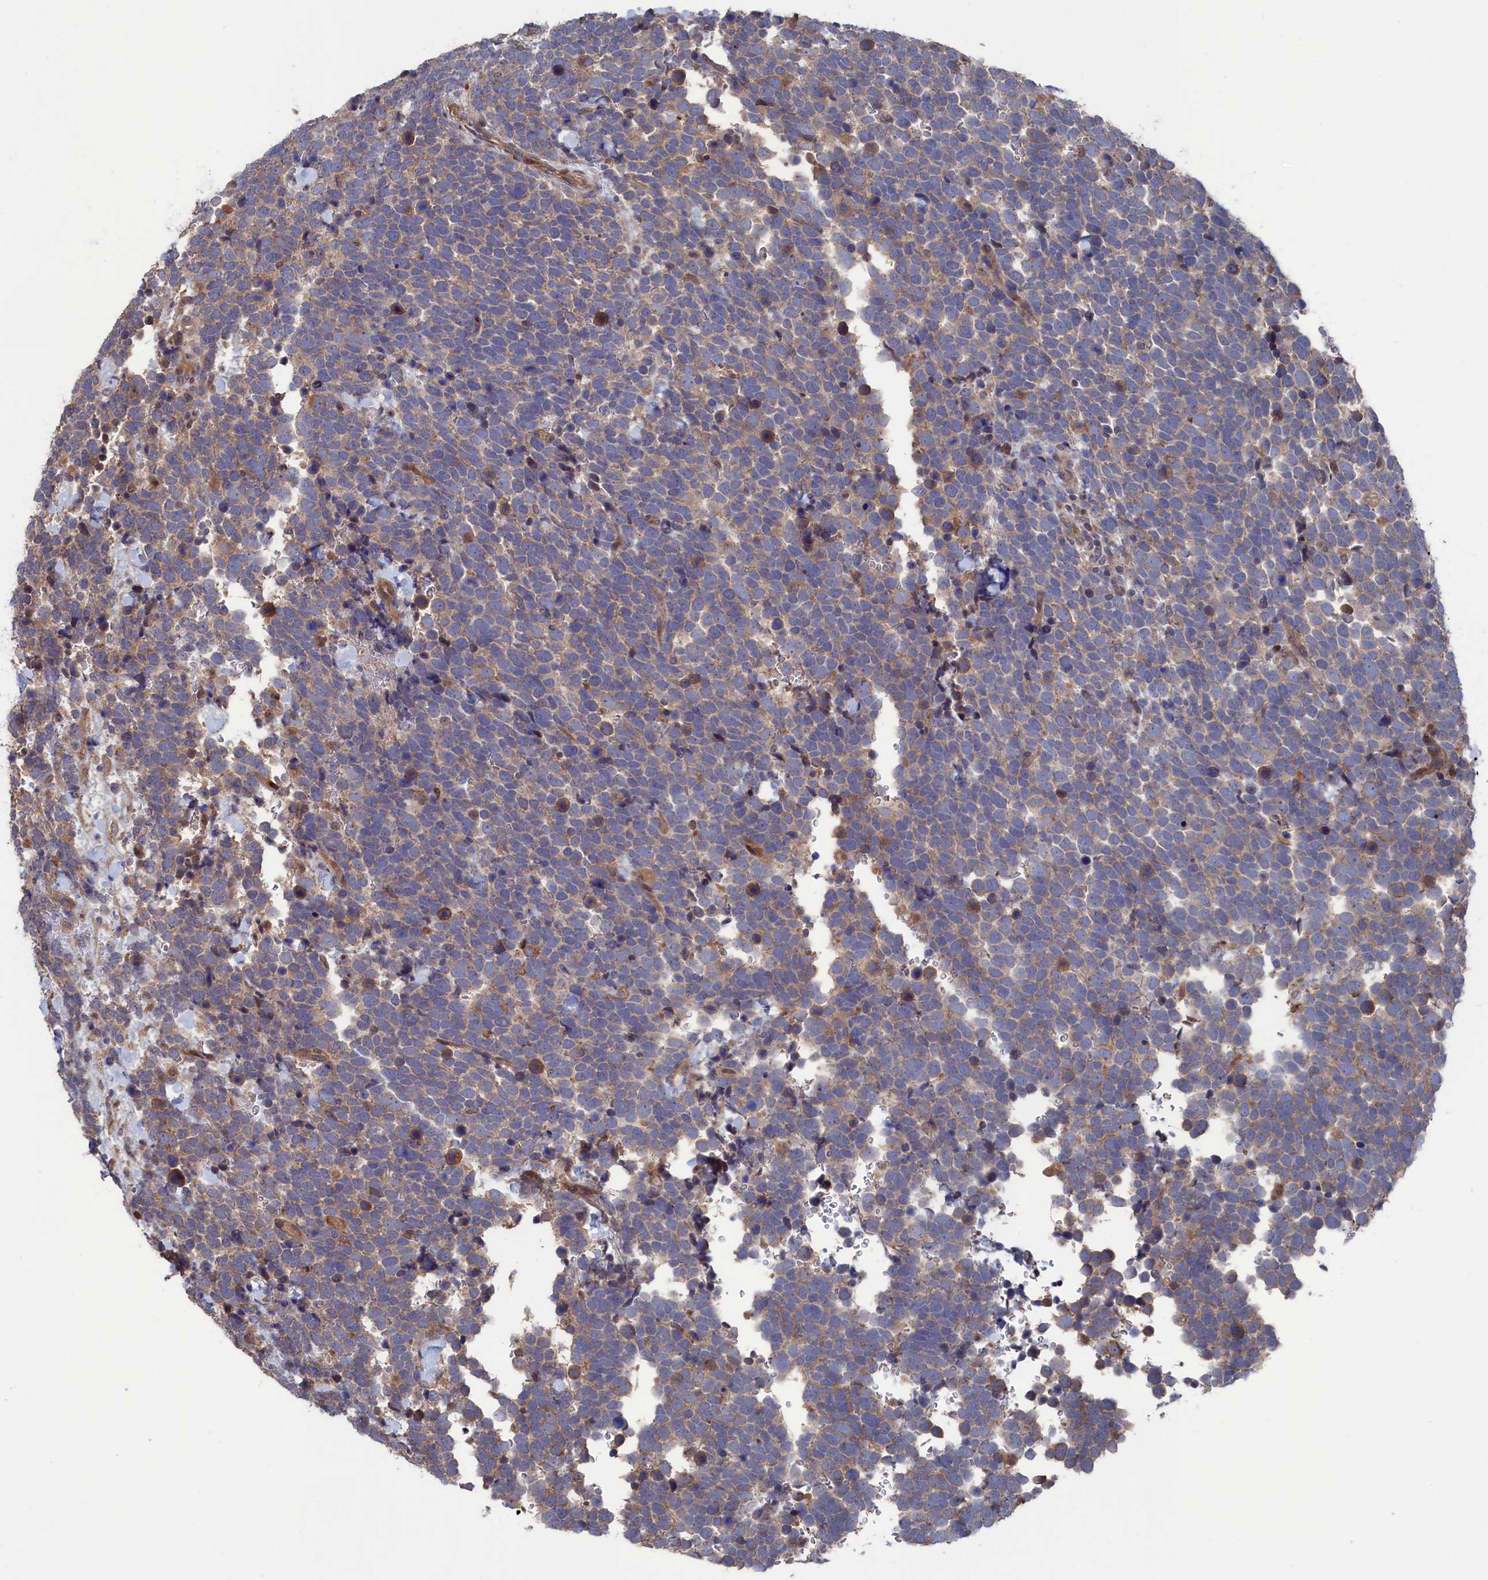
{"staining": {"intensity": "moderate", "quantity": "<25%", "location": "cytoplasmic/membranous"}, "tissue": "urothelial cancer", "cell_type": "Tumor cells", "image_type": "cancer", "snomed": [{"axis": "morphology", "description": "Urothelial carcinoma, High grade"}, {"axis": "topography", "description": "Urinary bladder"}], "caption": "Protein expression analysis of high-grade urothelial carcinoma shows moderate cytoplasmic/membranous positivity in approximately <25% of tumor cells. Ihc stains the protein of interest in brown and the nuclei are stained blue.", "gene": "PLA2G15", "patient": {"sex": "female", "age": 82}}